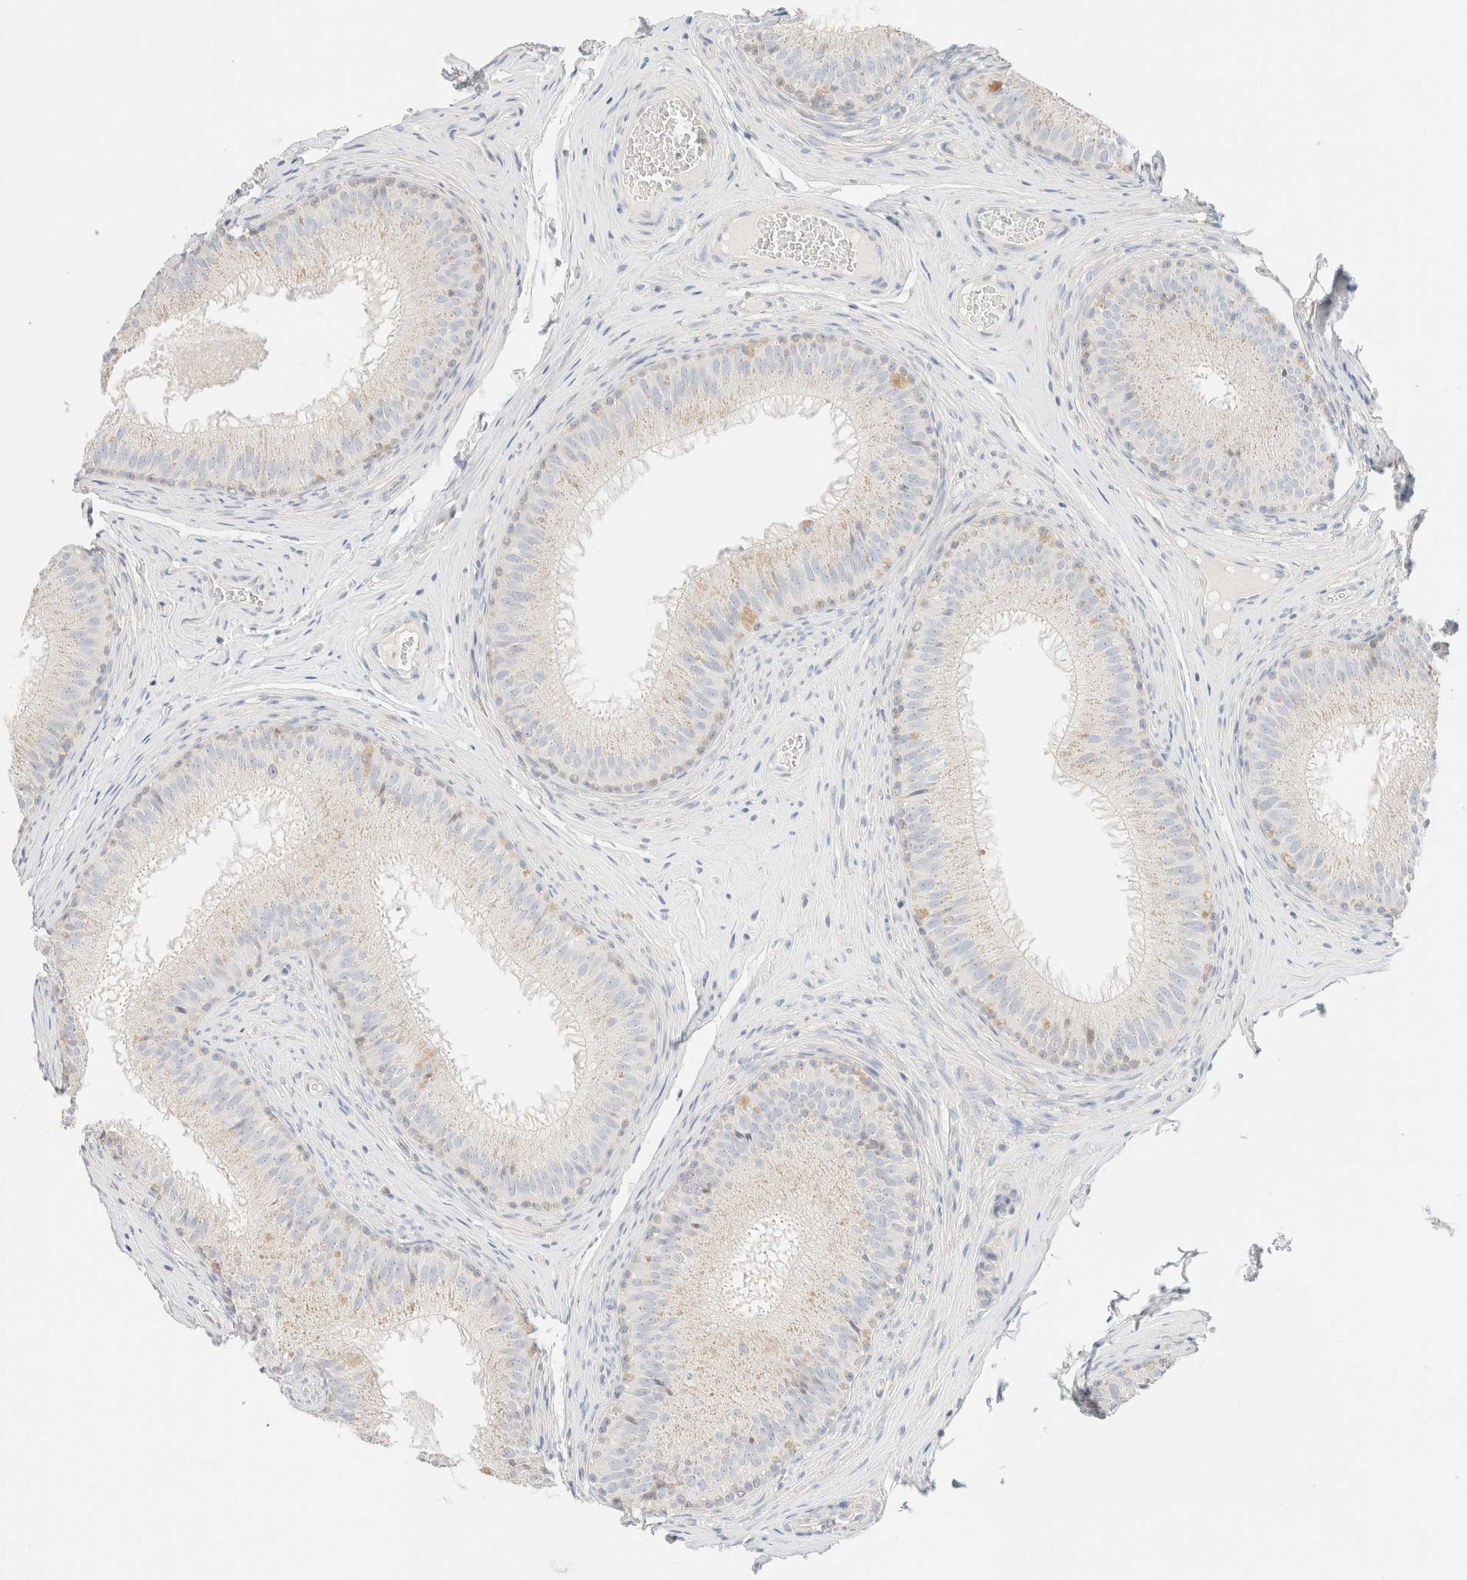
{"staining": {"intensity": "negative", "quantity": "none", "location": "none"}, "tissue": "epididymis", "cell_type": "Glandular cells", "image_type": "normal", "snomed": [{"axis": "morphology", "description": "Normal tissue, NOS"}, {"axis": "topography", "description": "Epididymis"}], "caption": "Immunohistochemical staining of normal epididymis demonstrates no significant positivity in glandular cells. (Immunohistochemistry, brightfield microscopy, high magnification).", "gene": "SARM1", "patient": {"sex": "male", "age": 32}}